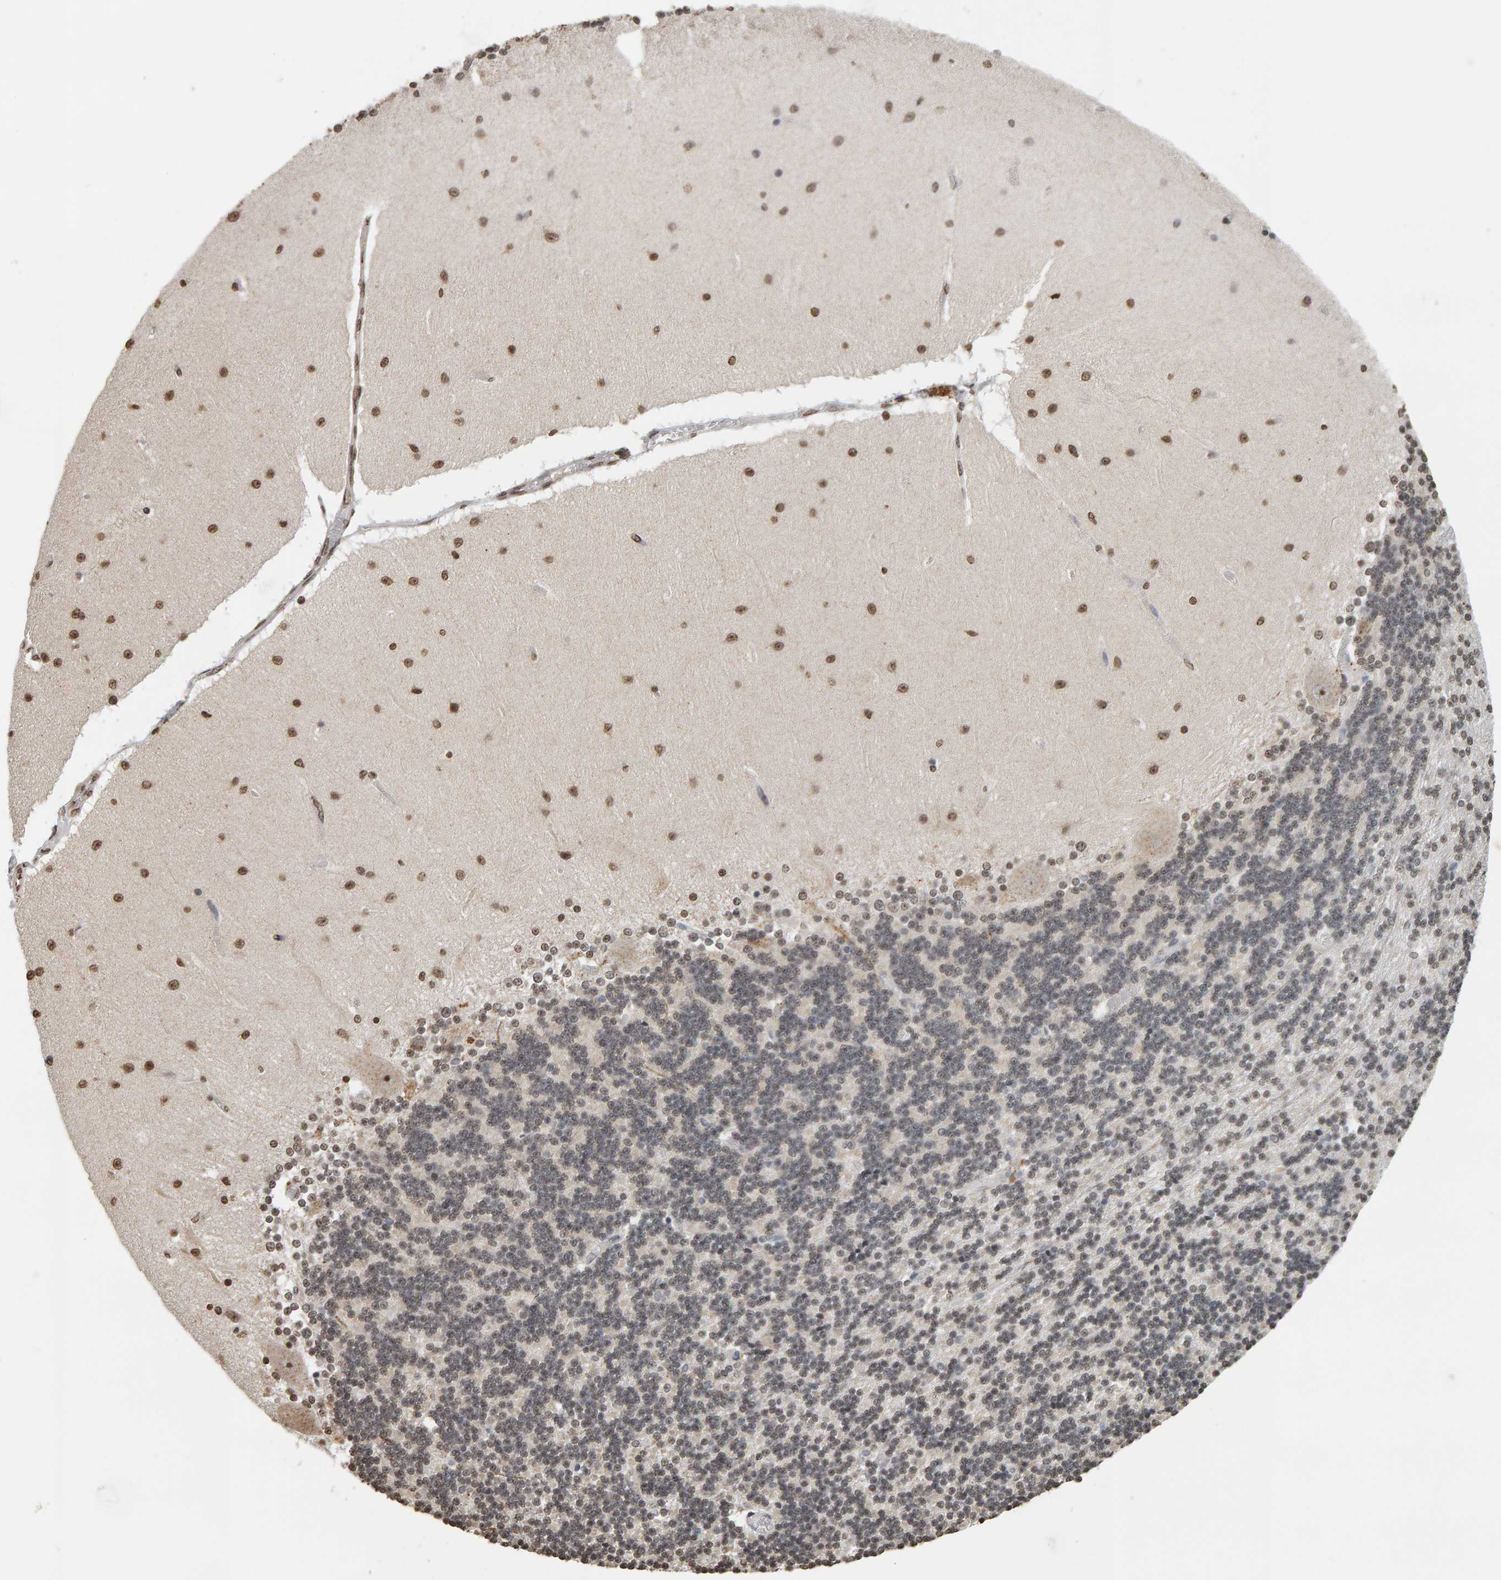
{"staining": {"intensity": "moderate", "quantity": "<25%", "location": "nuclear"}, "tissue": "cerebellum", "cell_type": "Cells in granular layer", "image_type": "normal", "snomed": [{"axis": "morphology", "description": "Normal tissue, NOS"}, {"axis": "topography", "description": "Cerebellum"}], "caption": "Protein expression analysis of unremarkable human cerebellum reveals moderate nuclear staining in approximately <25% of cells in granular layer. (Brightfield microscopy of DAB IHC at high magnification).", "gene": "AFF4", "patient": {"sex": "female", "age": 54}}